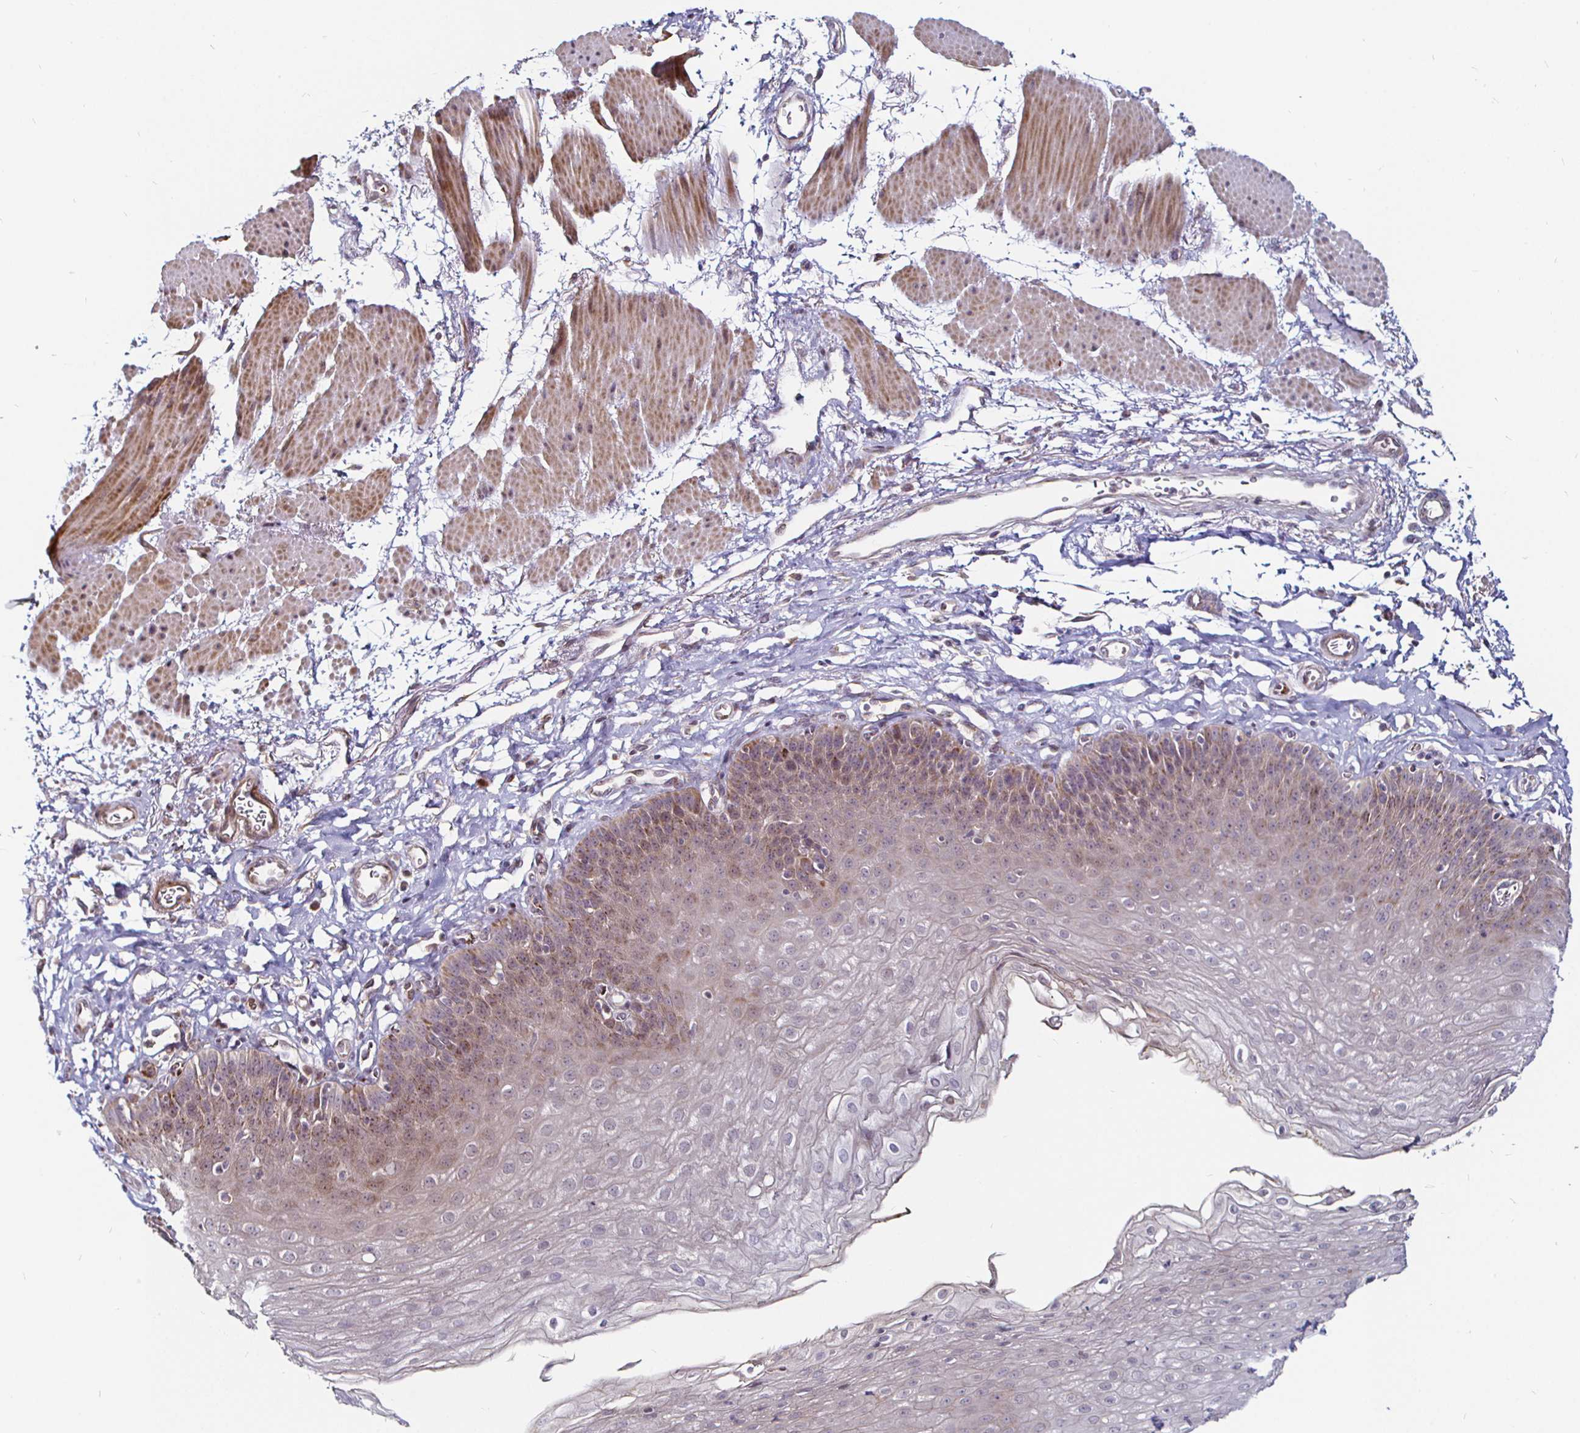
{"staining": {"intensity": "weak", "quantity": "25%-75%", "location": "cytoplasmic/membranous"}, "tissue": "esophagus", "cell_type": "Squamous epithelial cells", "image_type": "normal", "snomed": [{"axis": "morphology", "description": "Normal tissue, NOS"}, {"axis": "topography", "description": "Esophagus"}], "caption": "Immunohistochemistry (DAB) staining of benign human esophagus exhibits weak cytoplasmic/membranous protein positivity in approximately 25%-75% of squamous epithelial cells. The staining was performed using DAB, with brown indicating positive protein expression. Nuclei are stained blue with hematoxylin.", "gene": "ATG3", "patient": {"sex": "female", "age": 81}}